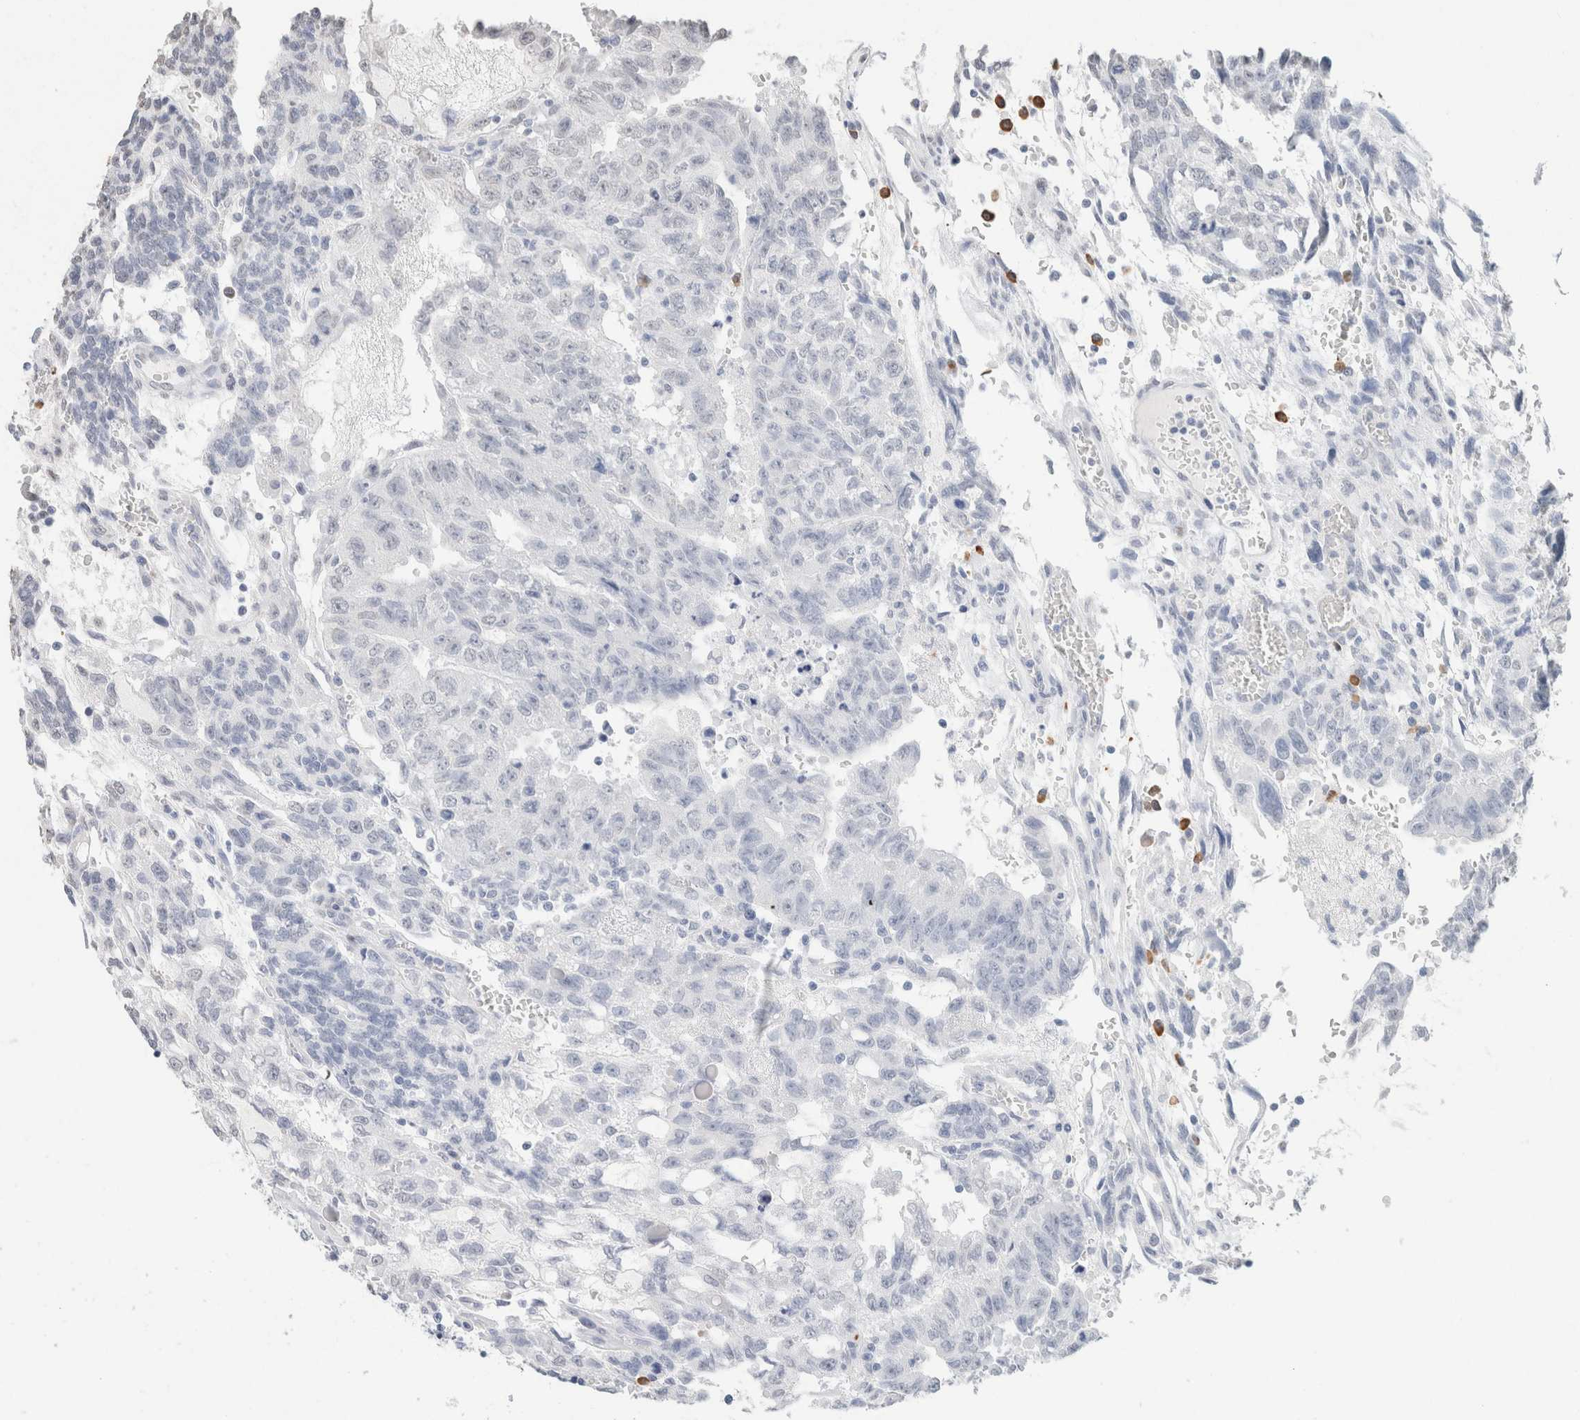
{"staining": {"intensity": "negative", "quantity": "none", "location": "none"}, "tissue": "testis cancer", "cell_type": "Tumor cells", "image_type": "cancer", "snomed": [{"axis": "morphology", "description": "Seminoma, NOS"}, {"axis": "morphology", "description": "Carcinoma, Embryonal, NOS"}, {"axis": "topography", "description": "Testis"}], "caption": "This is an IHC photomicrograph of human testis seminoma. There is no expression in tumor cells.", "gene": "CD80", "patient": {"sex": "male", "age": 52}}